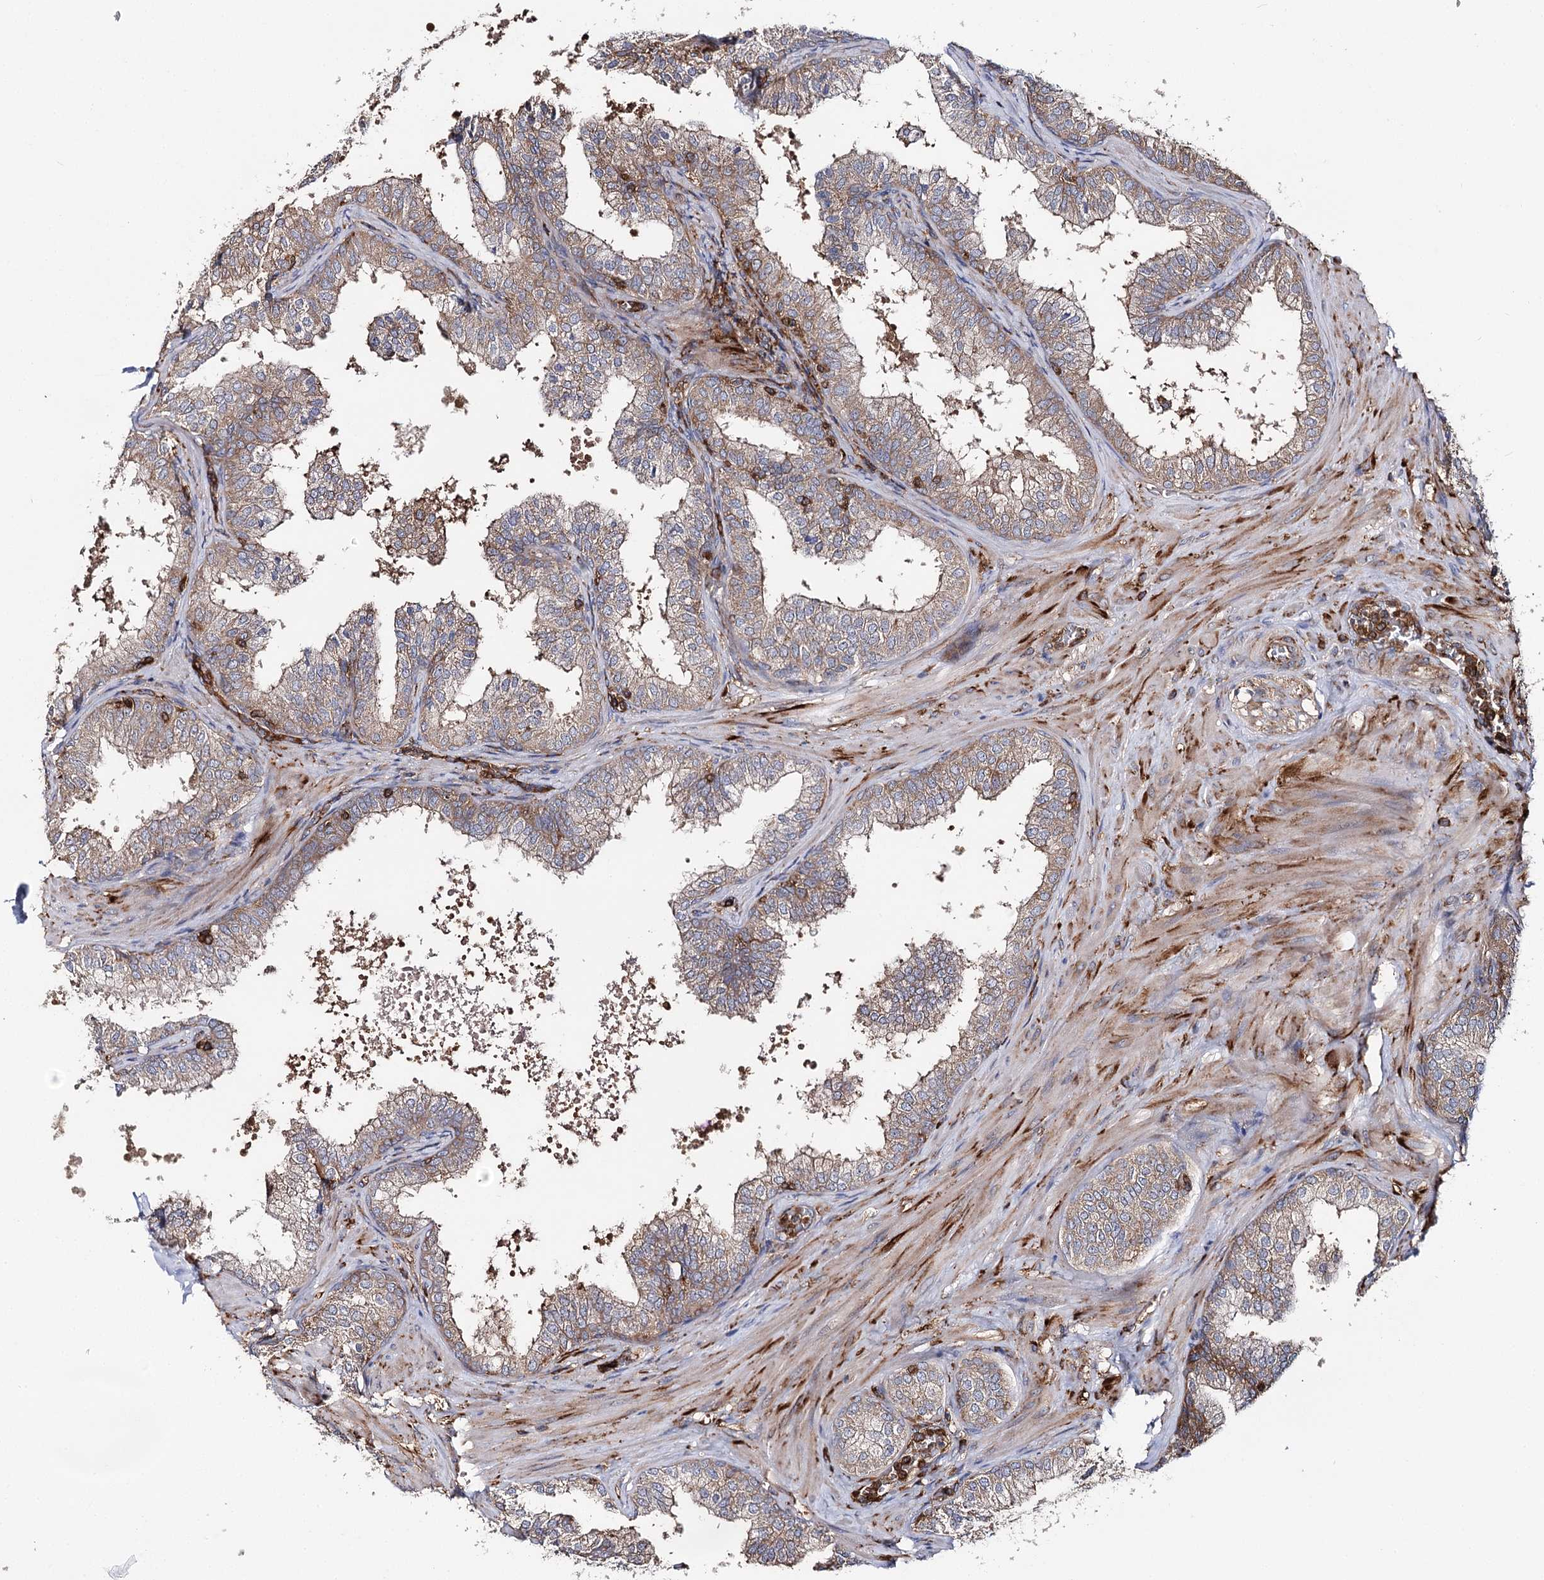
{"staining": {"intensity": "moderate", "quantity": "<25%", "location": "cytoplasmic/membranous"}, "tissue": "prostate", "cell_type": "Glandular cells", "image_type": "normal", "snomed": [{"axis": "morphology", "description": "Normal tissue, NOS"}, {"axis": "topography", "description": "Prostate"}], "caption": "Immunohistochemistry (DAB (3,3'-diaminobenzidine)) staining of unremarkable human prostate demonstrates moderate cytoplasmic/membranous protein positivity in approximately <25% of glandular cells. The staining was performed using DAB (3,3'-diaminobenzidine), with brown indicating positive protein expression. Nuclei are stained blue with hematoxylin.", "gene": "SEC24B", "patient": {"sex": "male", "age": 60}}